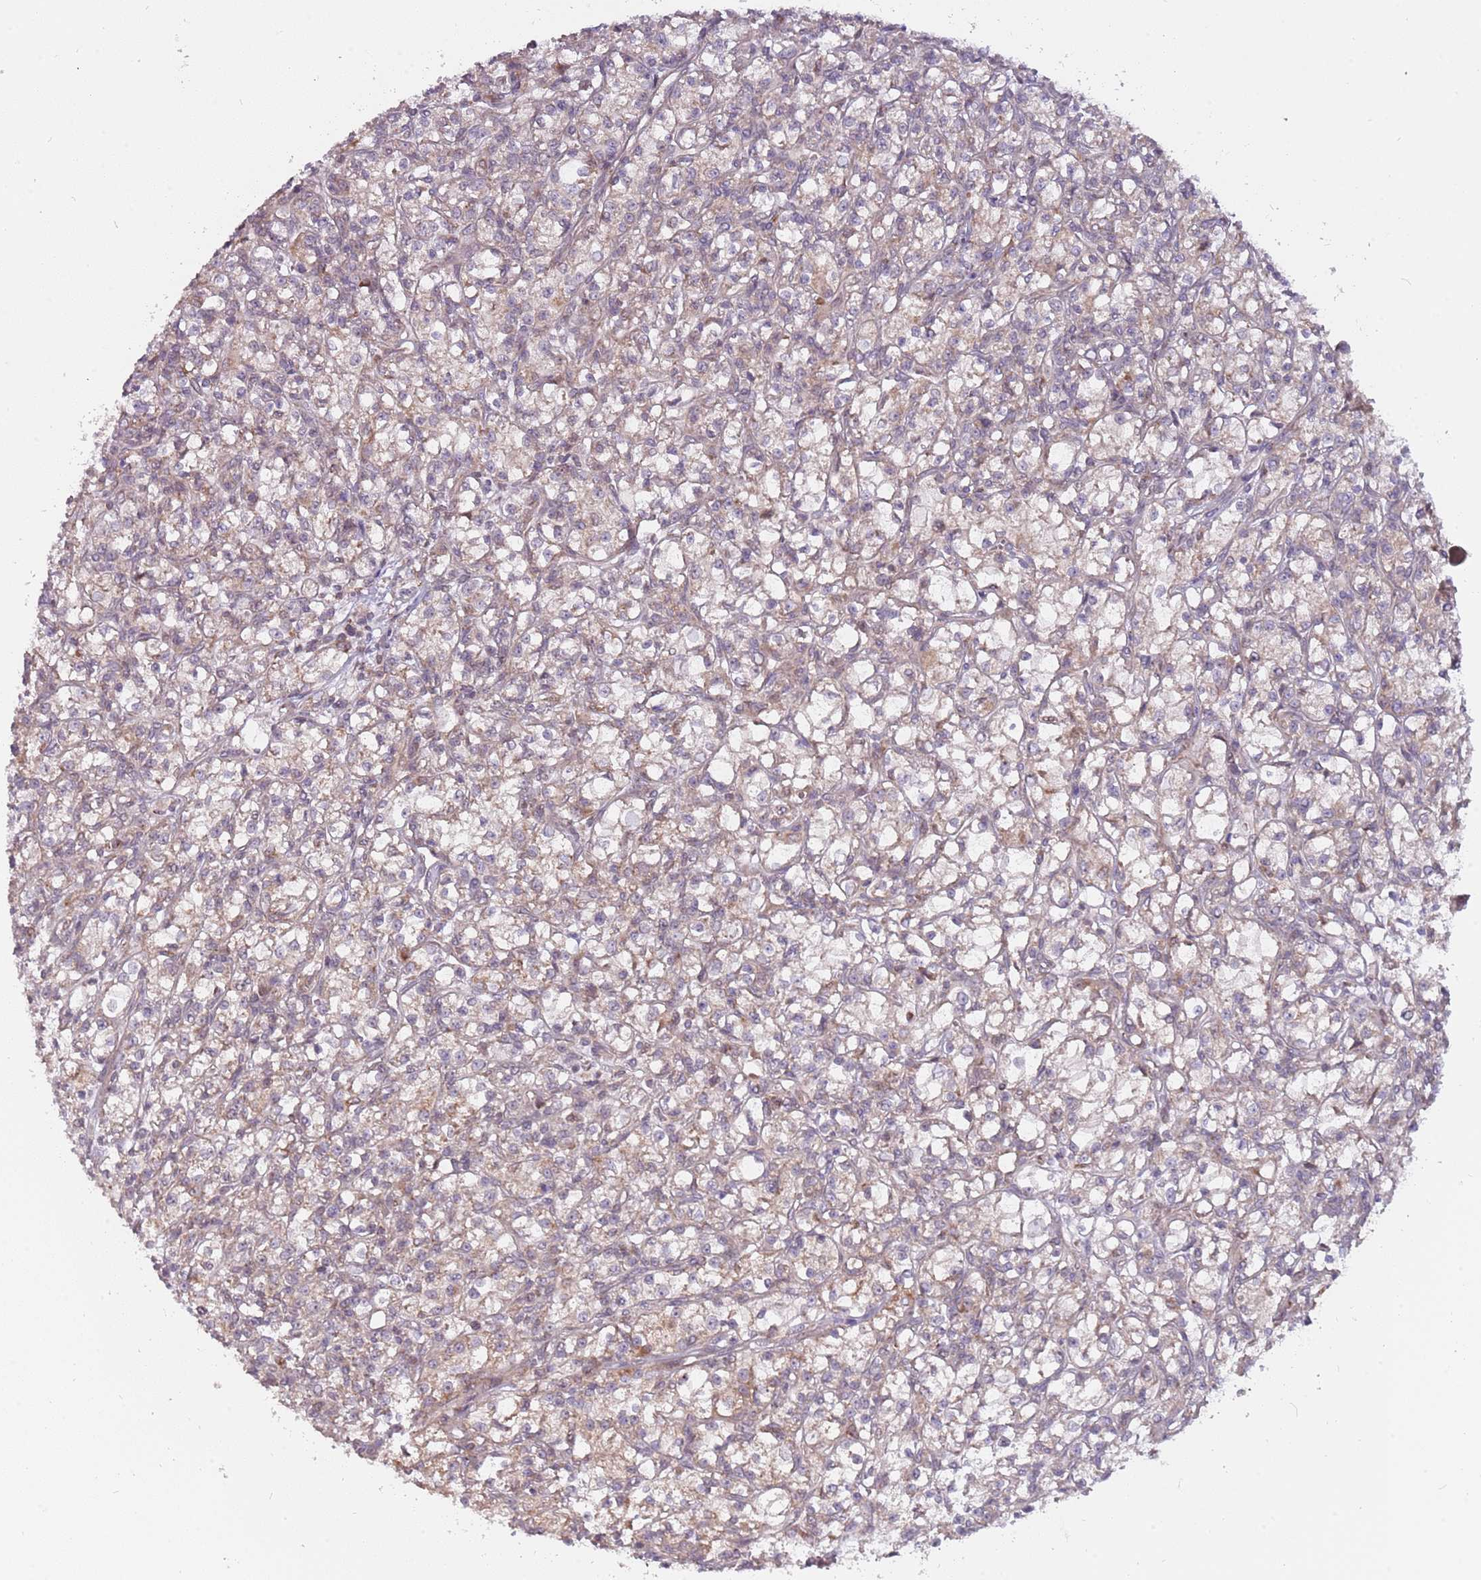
{"staining": {"intensity": "weak", "quantity": "25%-75%", "location": "cytoplasmic/membranous"}, "tissue": "renal cancer", "cell_type": "Tumor cells", "image_type": "cancer", "snomed": [{"axis": "morphology", "description": "Adenocarcinoma, NOS"}, {"axis": "topography", "description": "Kidney"}], "caption": "Renal adenocarcinoma stained with a brown dye displays weak cytoplasmic/membranous positive positivity in approximately 25%-75% of tumor cells.", "gene": "RNF181", "patient": {"sex": "female", "age": 59}}